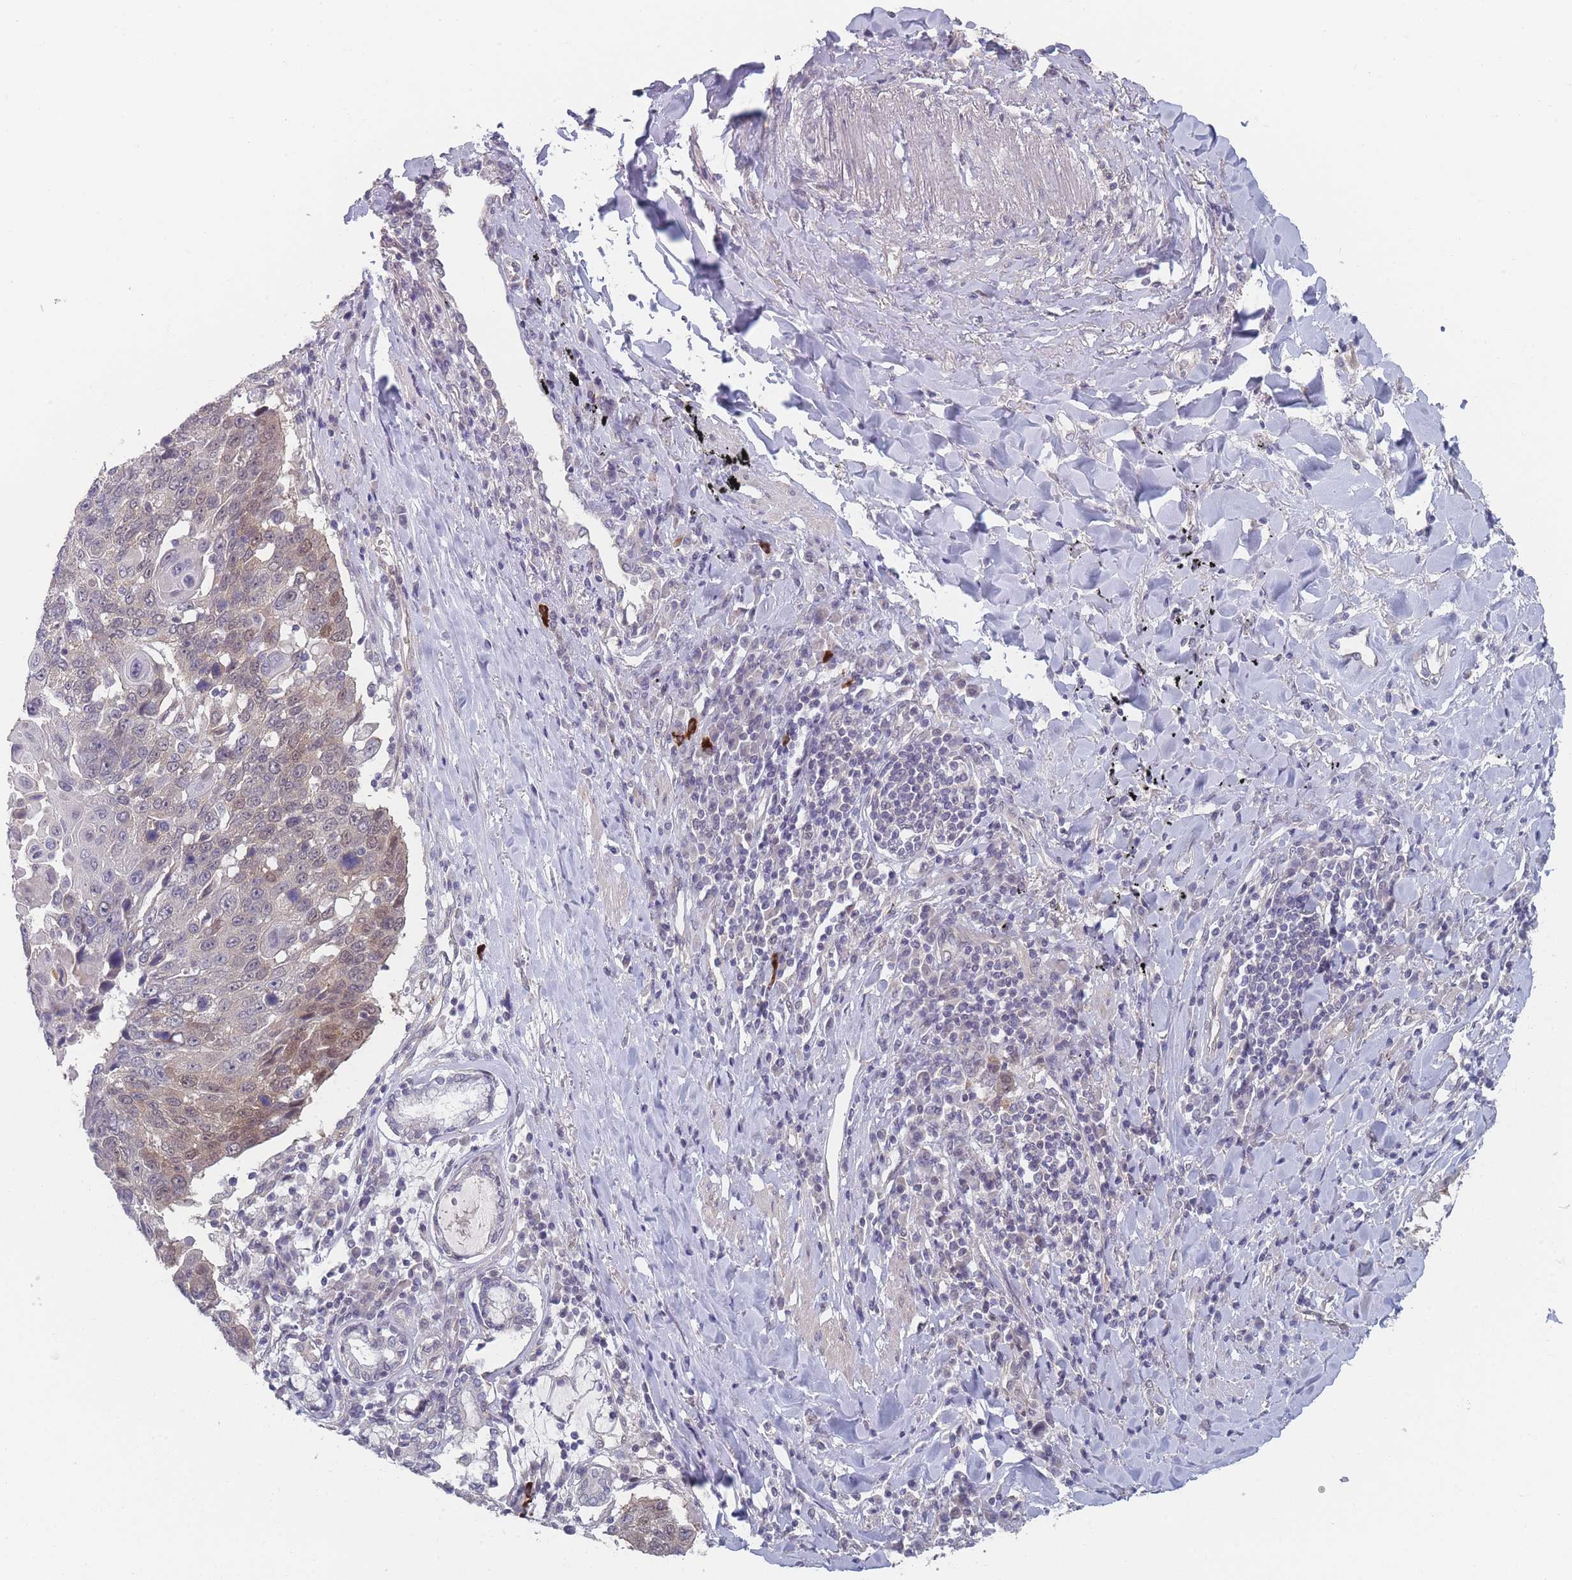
{"staining": {"intensity": "weak", "quantity": "<25%", "location": "cytoplasmic/membranous,nuclear"}, "tissue": "lung cancer", "cell_type": "Tumor cells", "image_type": "cancer", "snomed": [{"axis": "morphology", "description": "Squamous cell carcinoma, NOS"}, {"axis": "topography", "description": "Lung"}], "caption": "A histopathology image of squamous cell carcinoma (lung) stained for a protein exhibits no brown staining in tumor cells.", "gene": "ANKRD10", "patient": {"sex": "male", "age": 66}}